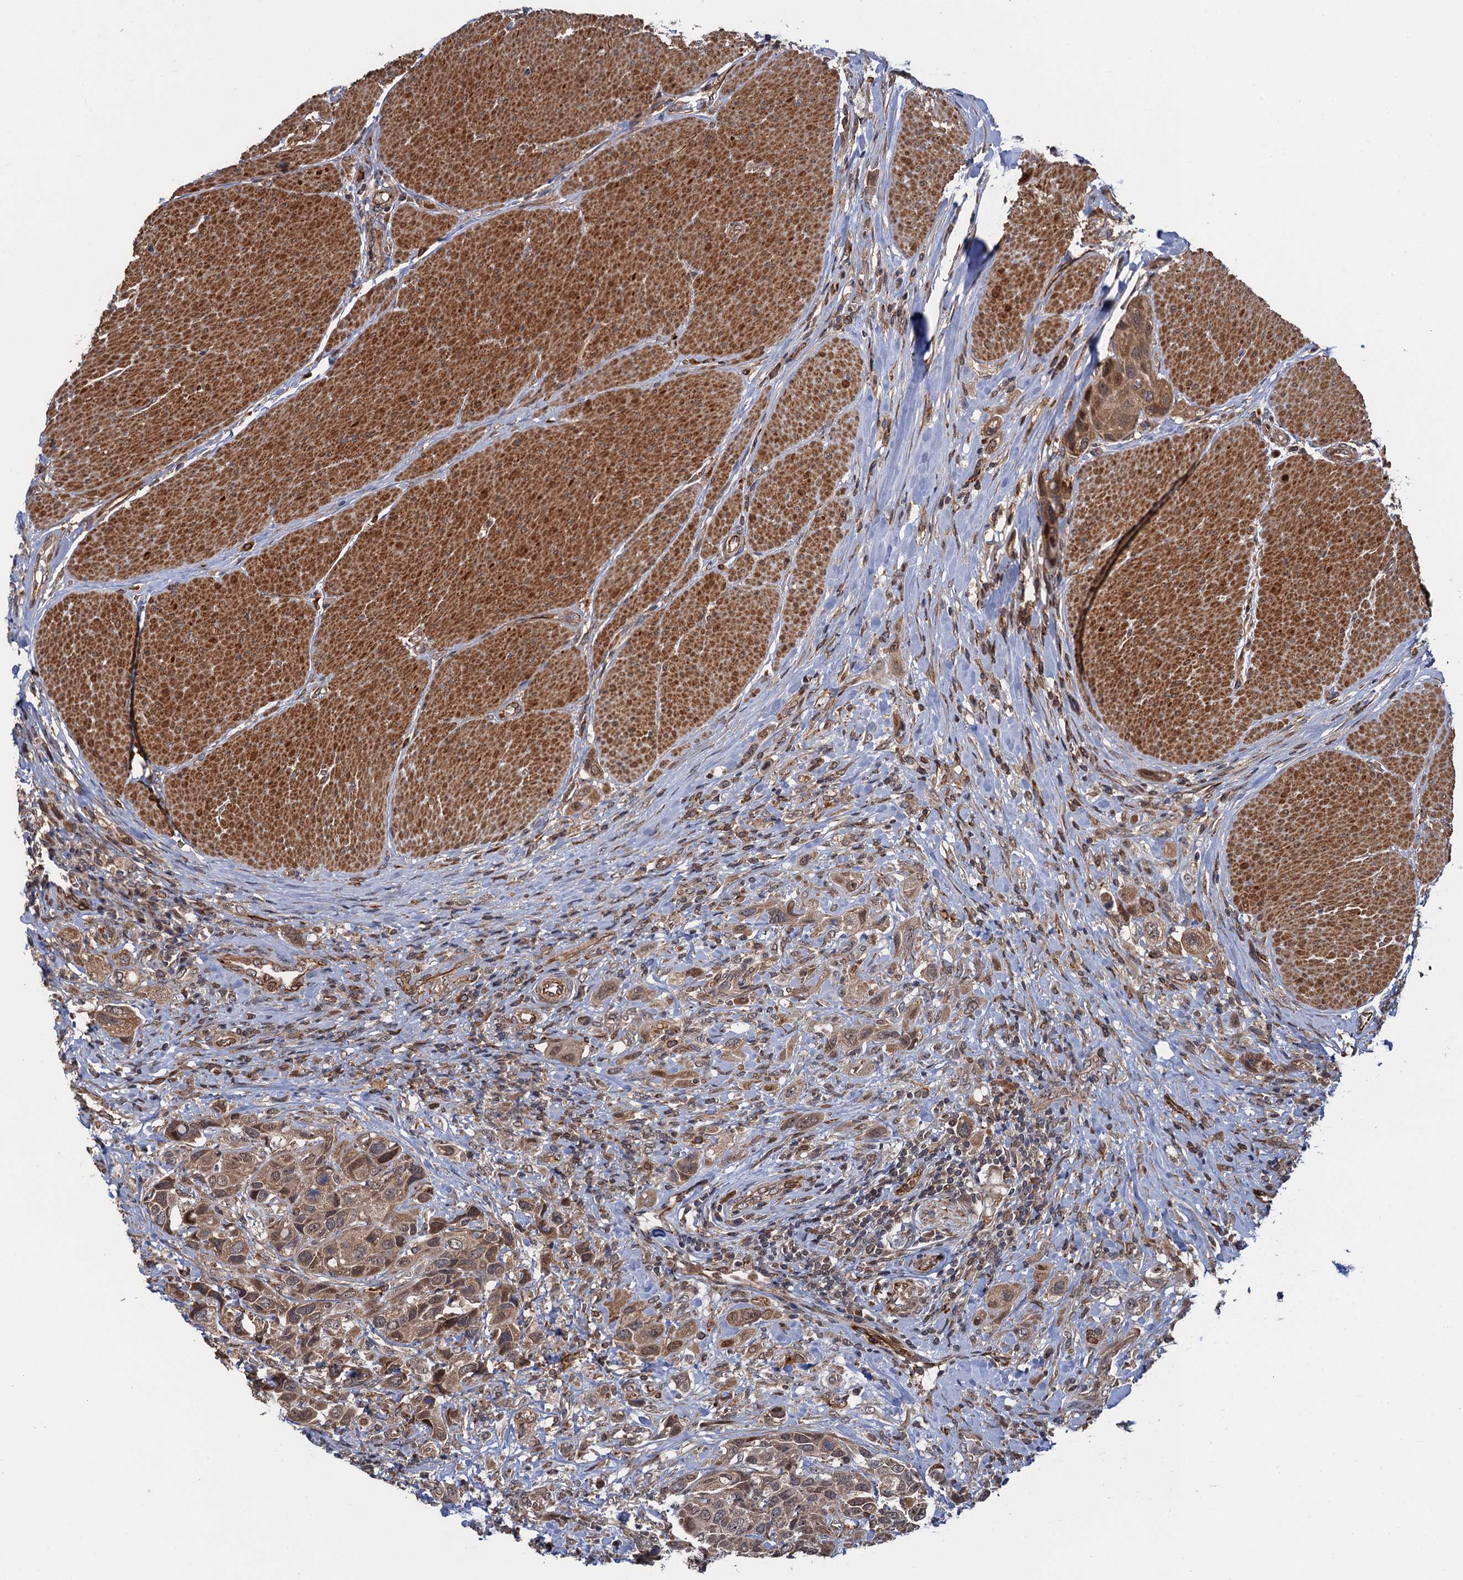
{"staining": {"intensity": "weak", "quantity": ">75%", "location": "cytoplasmic/membranous,nuclear"}, "tissue": "urothelial cancer", "cell_type": "Tumor cells", "image_type": "cancer", "snomed": [{"axis": "morphology", "description": "Urothelial carcinoma, High grade"}, {"axis": "topography", "description": "Urinary bladder"}], "caption": "A low amount of weak cytoplasmic/membranous and nuclear positivity is identified in approximately >75% of tumor cells in urothelial carcinoma (high-grade) tissue. (brown staining indicates protein expression, while blue staining denotes nuclei).", "gene": "FSIP1", "patient": {"sex": "male", "age": 50}}